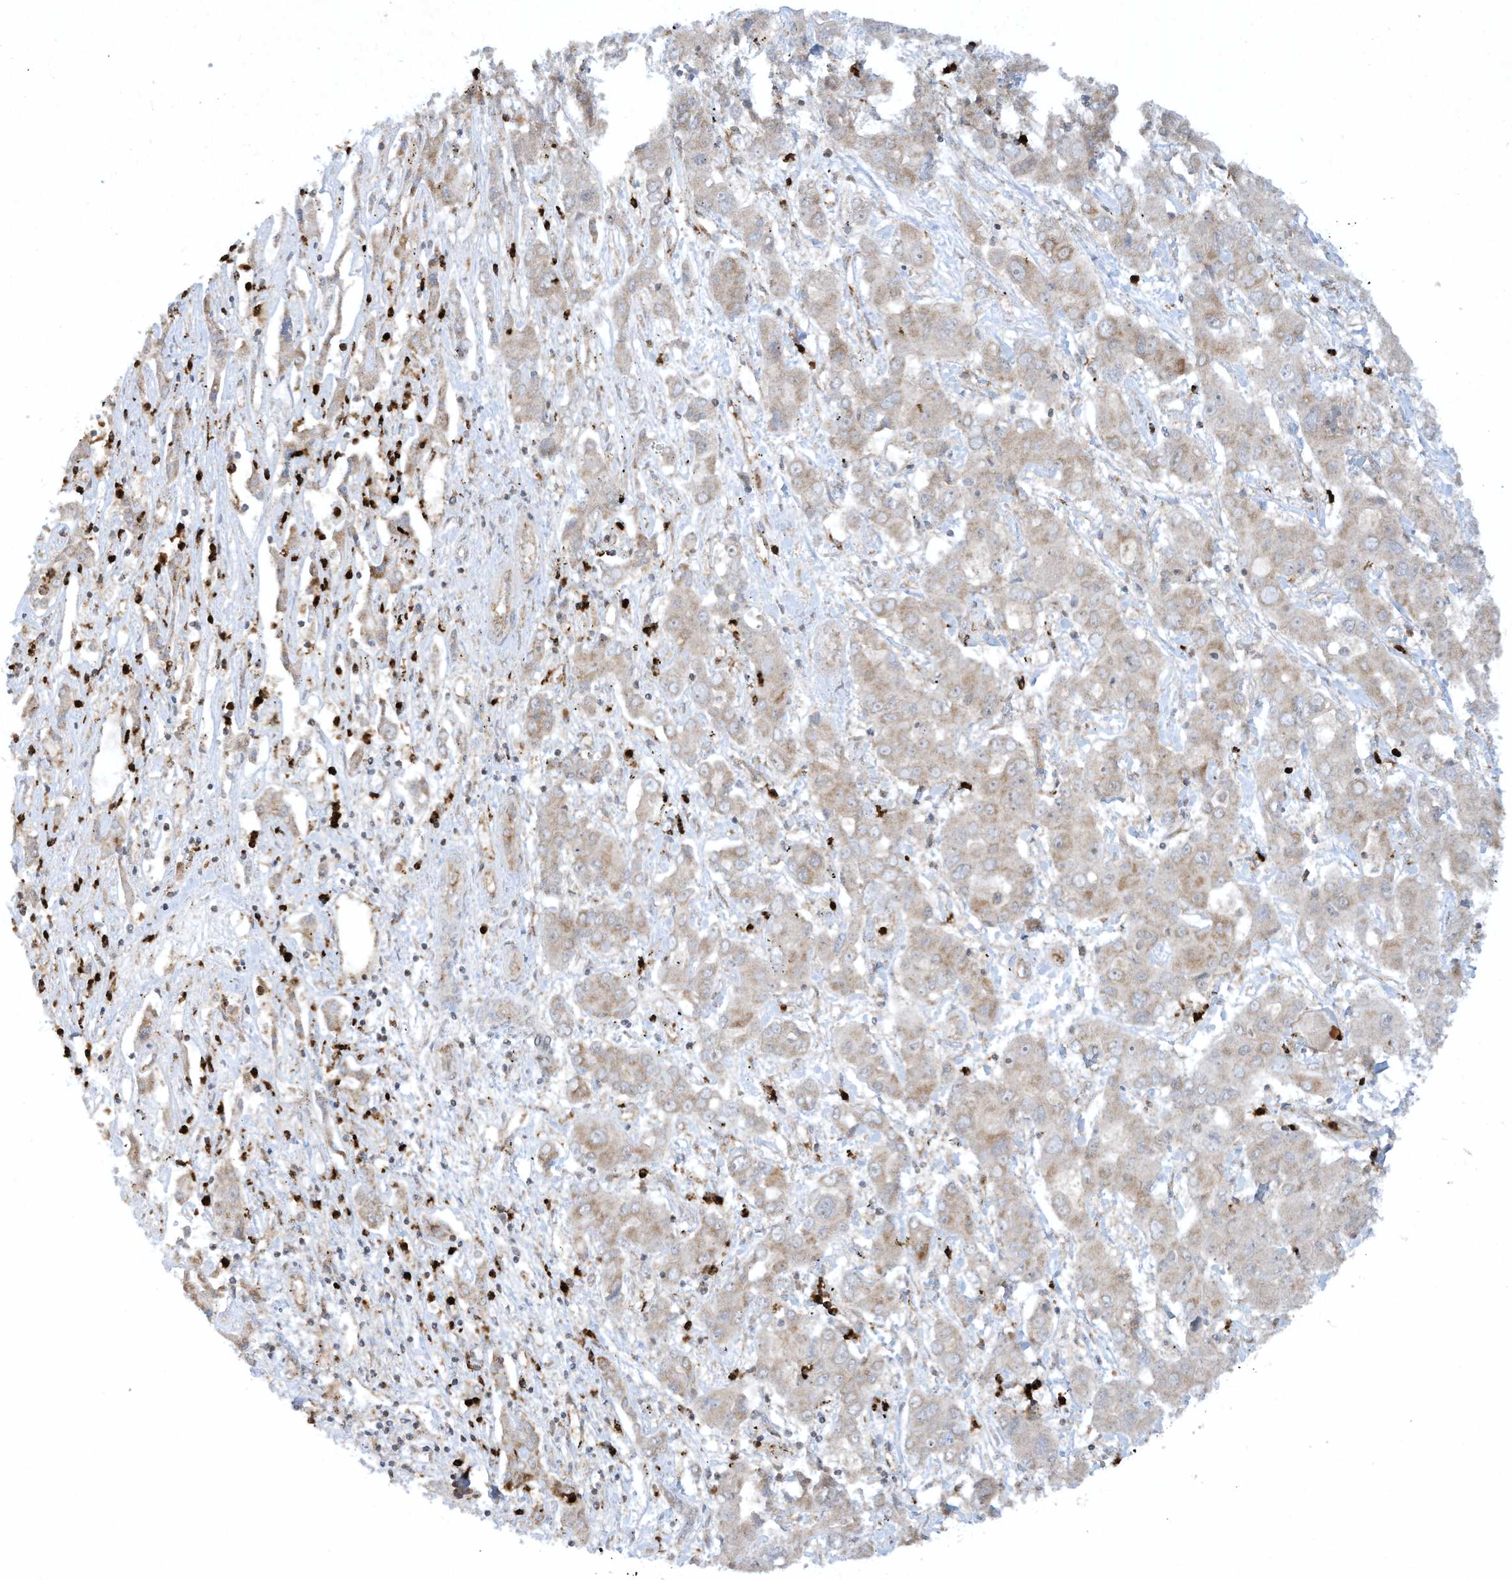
{"staining": {"intensity": "weak", "quantity": ">75%", "location": "cytoplasmic/membranous"}, "tissue": "liver cancer", "cell_type": "Tumor cells", "image_type": "cancer", "snomed": [{"axis": "morphology", "description": "Cholangiocarcinoma"}, {"axis": "topography", "description": "Liver"}], "caption": "An immunohistochemistry micrograph of neoplastic tissue is shown. Protein staining in brown shows weak cytoplasmic/membranous positivity in cholangiocarcinoma (liver) within tumor cells.", "gene": "CHRNA4", "patient": {"sex": "male", "age": 67}}